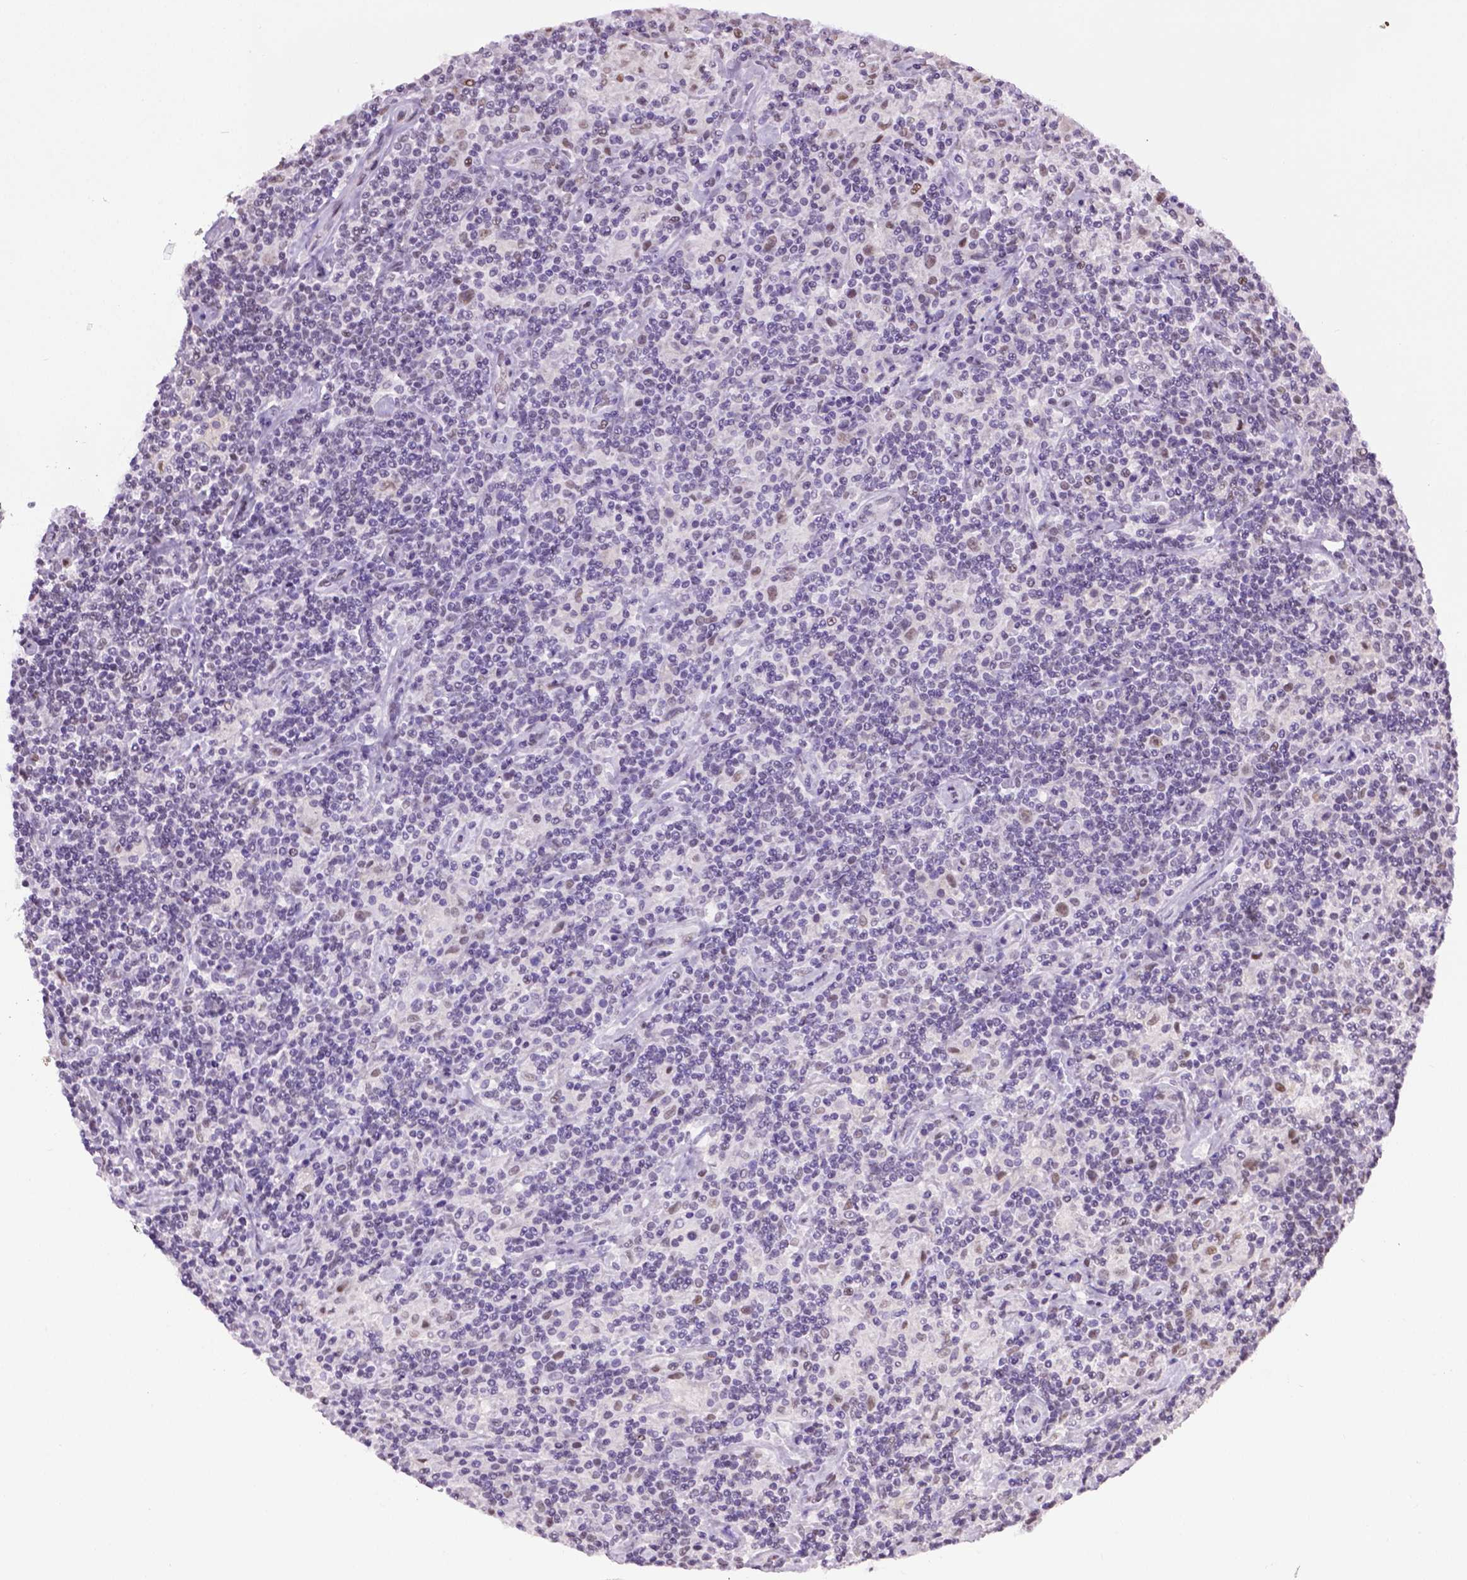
{"staining": {"intensity": "weak", "quantity": "25%-75%", "location": "nuclear"}, "tissue": "lymphoma", "cell_type": "Tumor cells", "image_type": "cancer", "snomed": [{"axis": "morphology", "description": "Hodgkin's disease, NOS"}, {"axis": "topography", "description": "Lymph node"}], "caption": "Immunohistochemical staining of Hodgkin's disease exhibits weak nuclear protein expression in about 25%-75% of tumor cells.", "gene": "ABI2", "patient": {"sex": "male", "age": 70}}